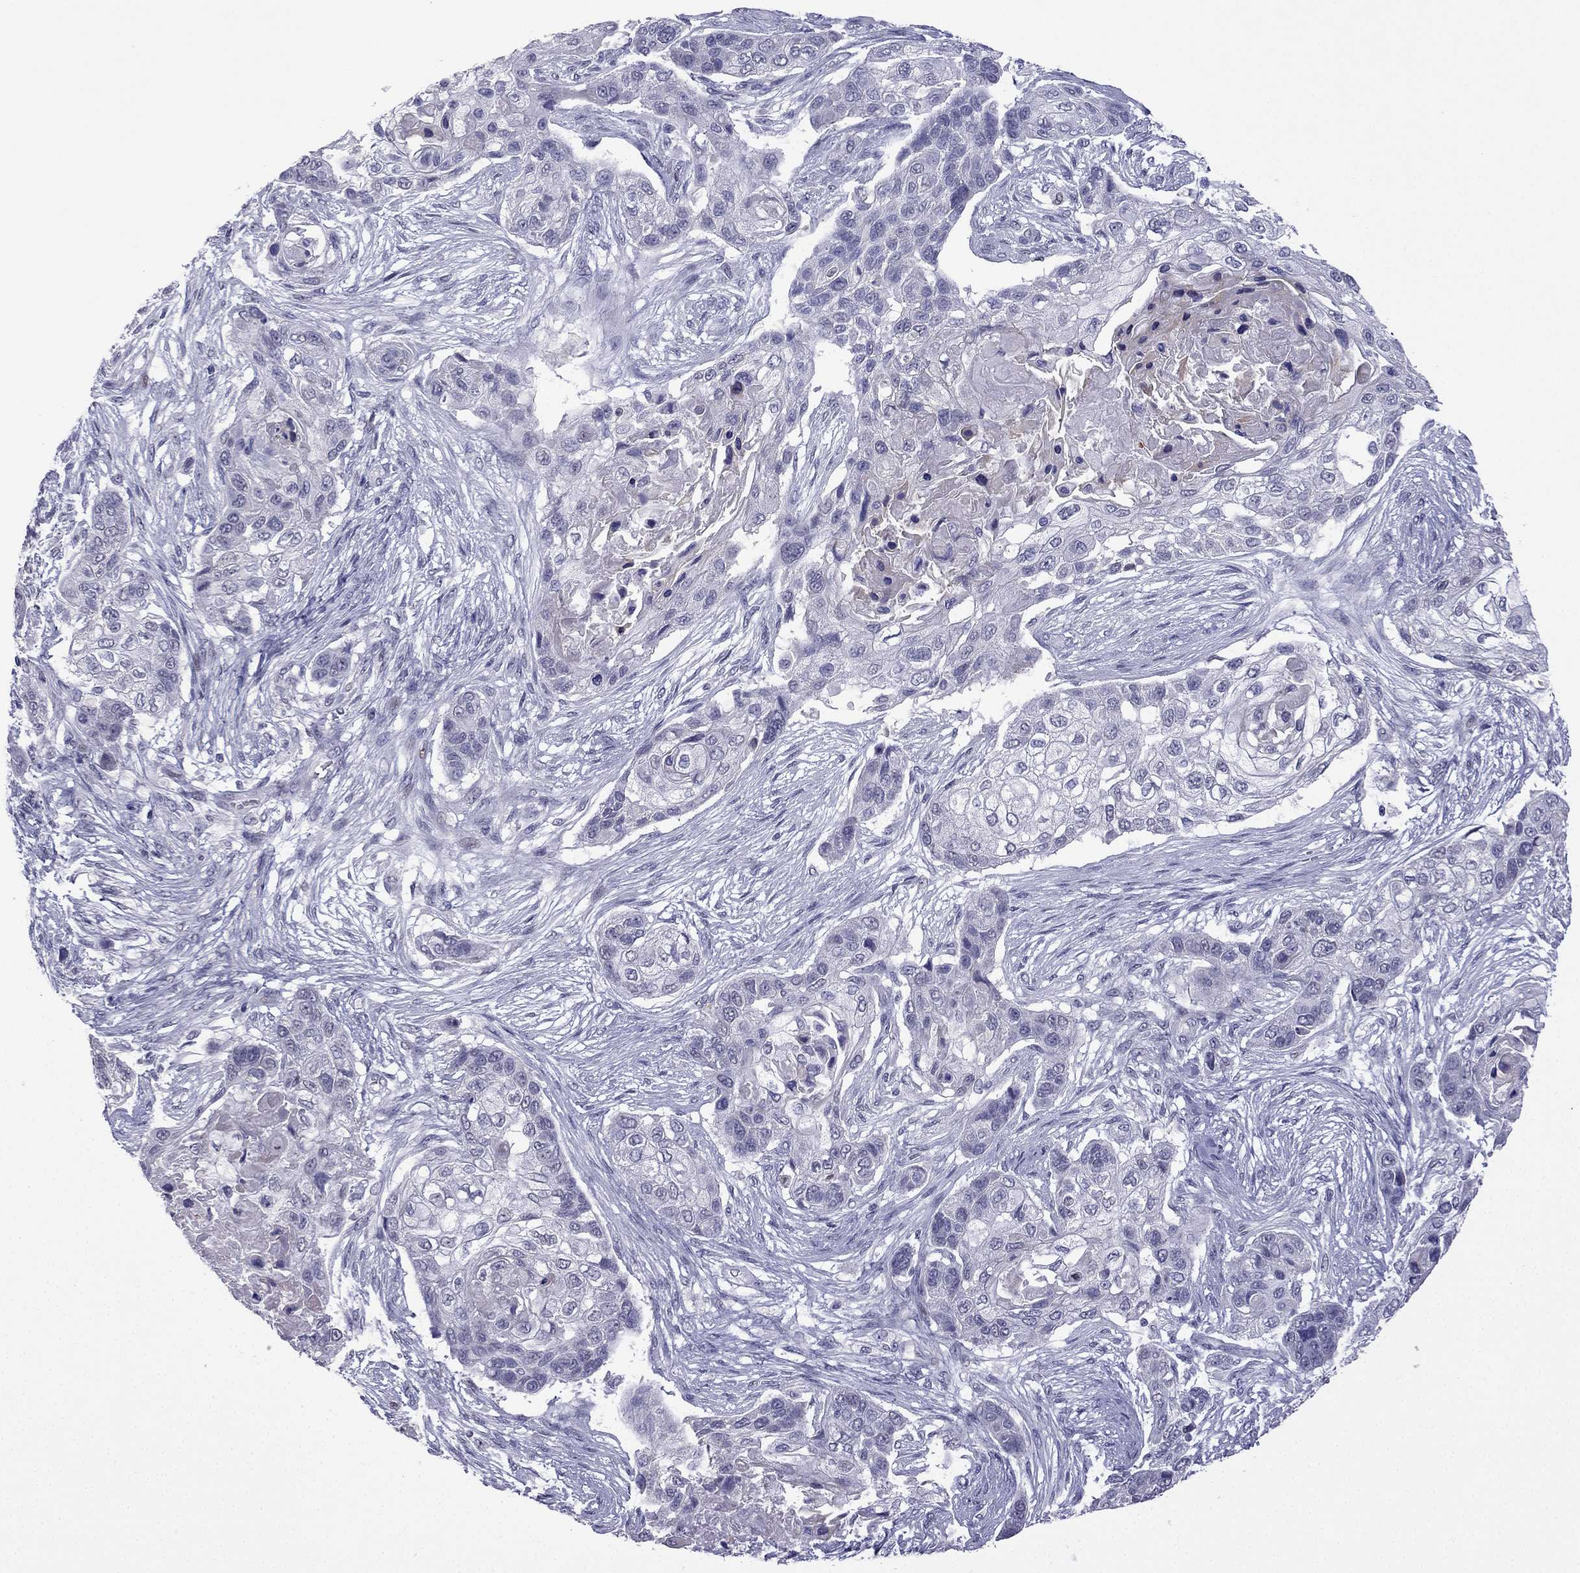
{"staining": {"intensity": "negative", "quantity": "none", "location": "none"}, "tissue": "lung cancer", "cell_type": "Tumor cells", "image_type": "cancer", "snomed": [{"axis": "morphology", "description": "Squamous cell carcinoma, NOS"}, {"axis": "topography", "description": "Lung"}], "caption": "Immunohistochemistry histopathology image of human squamous cell carcinoma (lung) stained for a protein (brown), which displays no staining in tumor cells.", "gene": "CFAP70", "patient": {"sex": "male", "age": 69}}